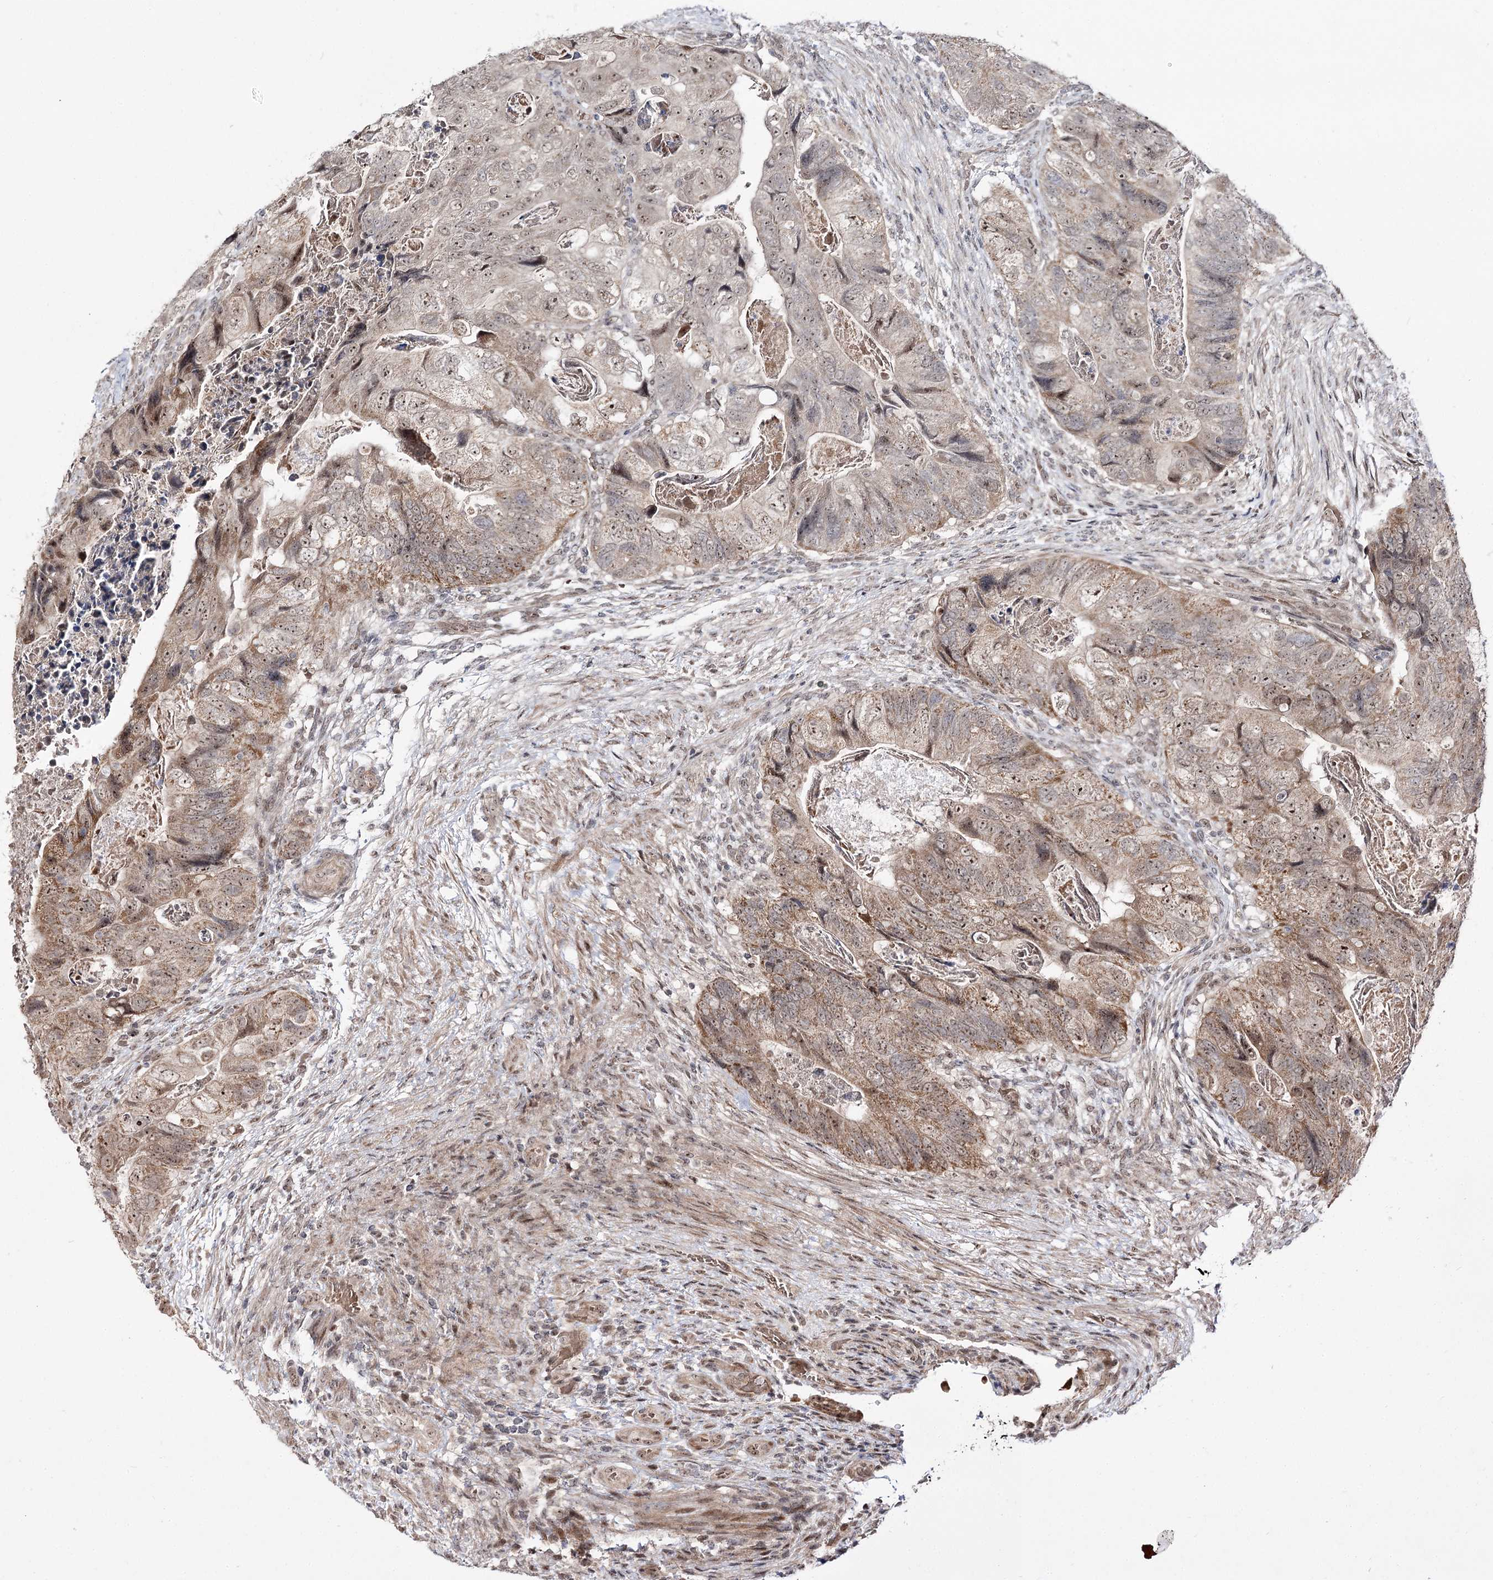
{"staining": {"intensity": "moderate", "quantity": "25%-75%", "location": "cytoplasmic/membranous,nuclear"}, "tissue": "colorectal cancer", "cell_type": "Tumor cells", "image_type": "cancer", "snomed": [{"axis": "morphology", "description": "Adenocarcinoma, NOS"}, {"axis": "topography", "description": "Rectum"}], "caption": "Immunohistochemical staining of human colorectal cancer (adenocarcinoma) reveals moderate cytoplasmic/membranous and nuclear protein expression in about 25%-75% of tumor cells.", "gene": "RRP9", "patient": {"sex": "male", "age": 63}}